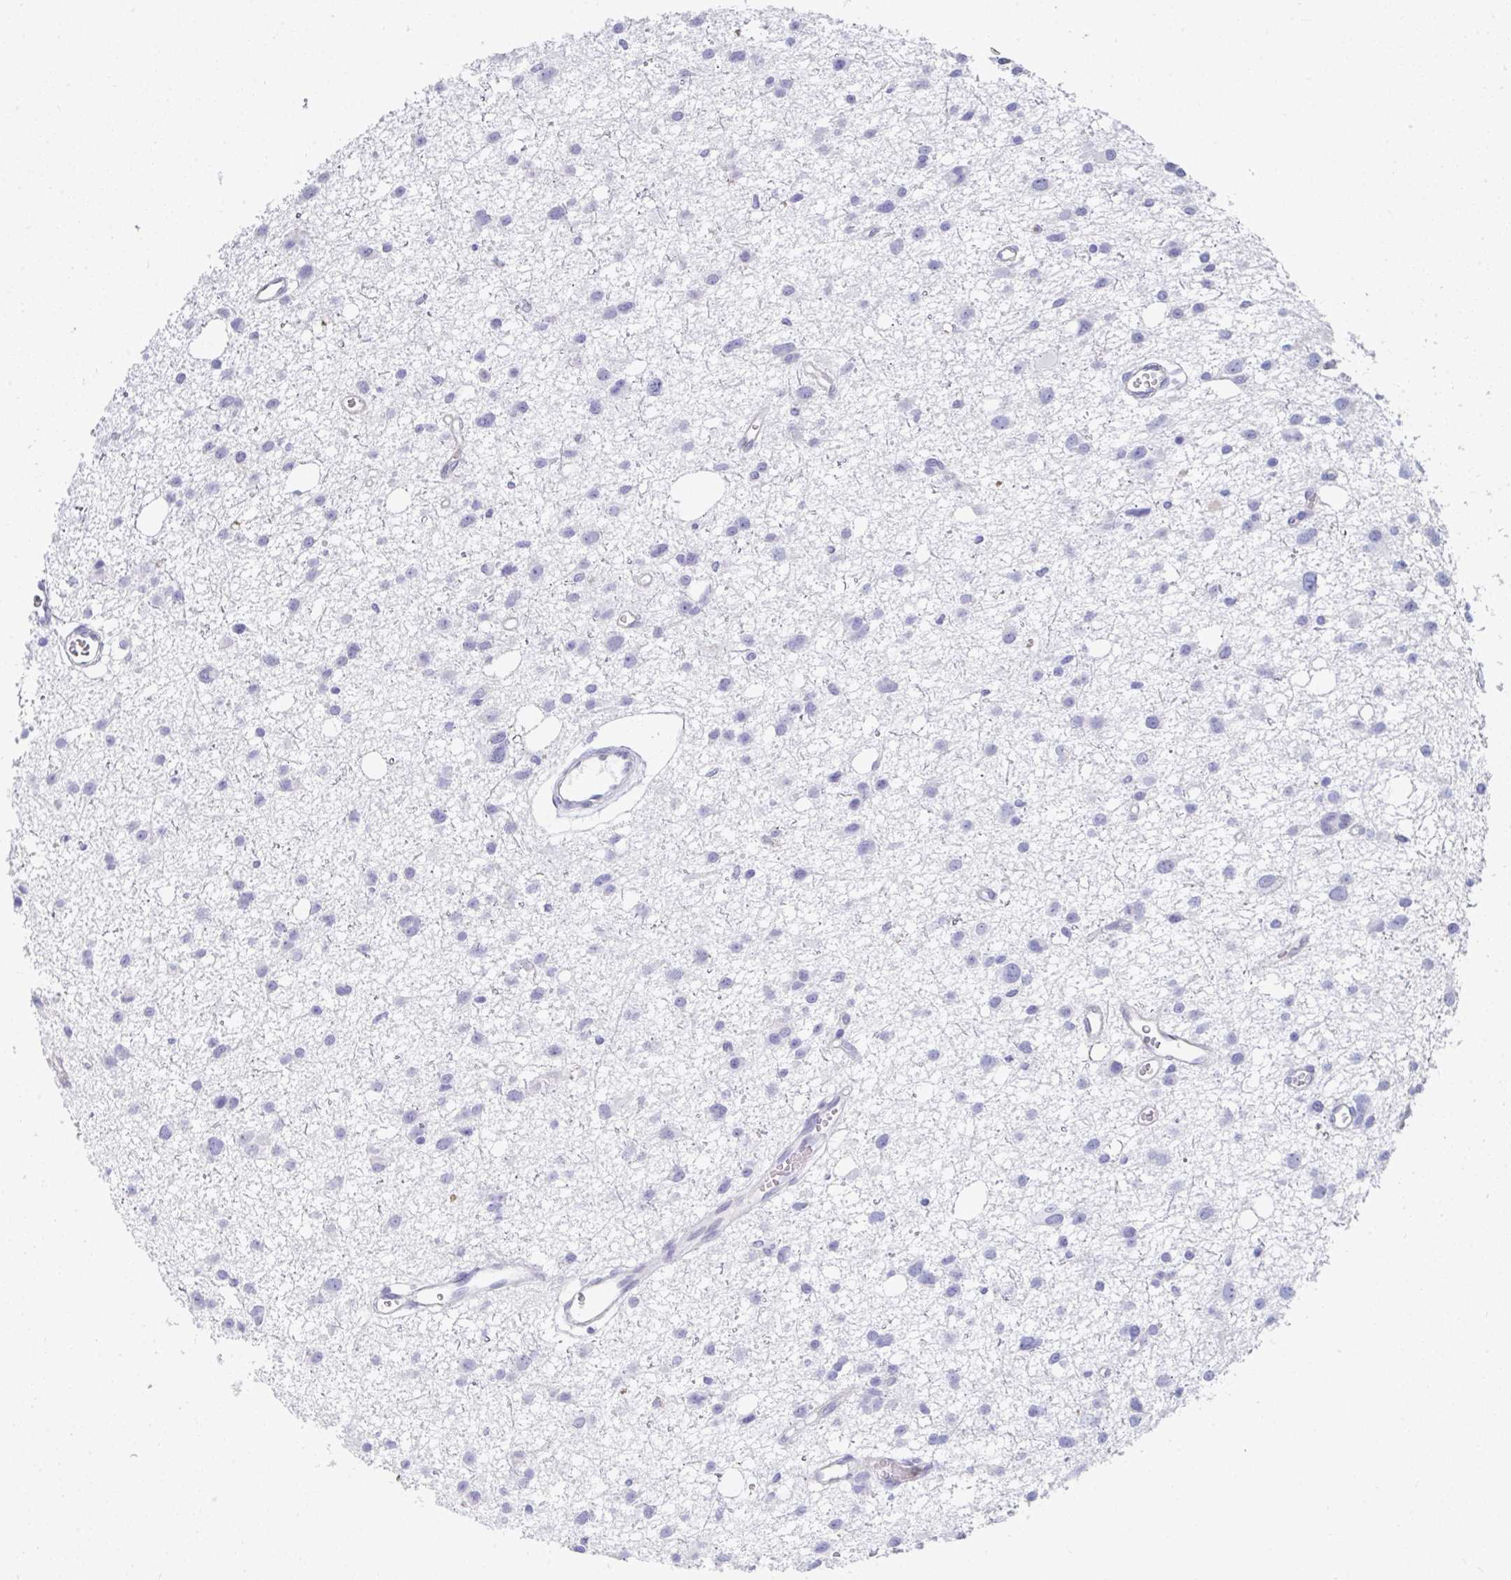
{"staining": {"intensity": "negative", "quantity": "none", "location": "none"}, "tissue": "glioma", "cell_type": "Tumor cells", "image_type": "cancer", "snomed": [{"axis": "morphology", "description": "Glioma, malignant, High grade"}, {"axis": "topography", "description": "Brain"}], "caption": "The photomicrograph exhibits no staining of tumor cells in glioma.", "gene": "MGAM2", "patient": {"sex": "male", "age": 23}}